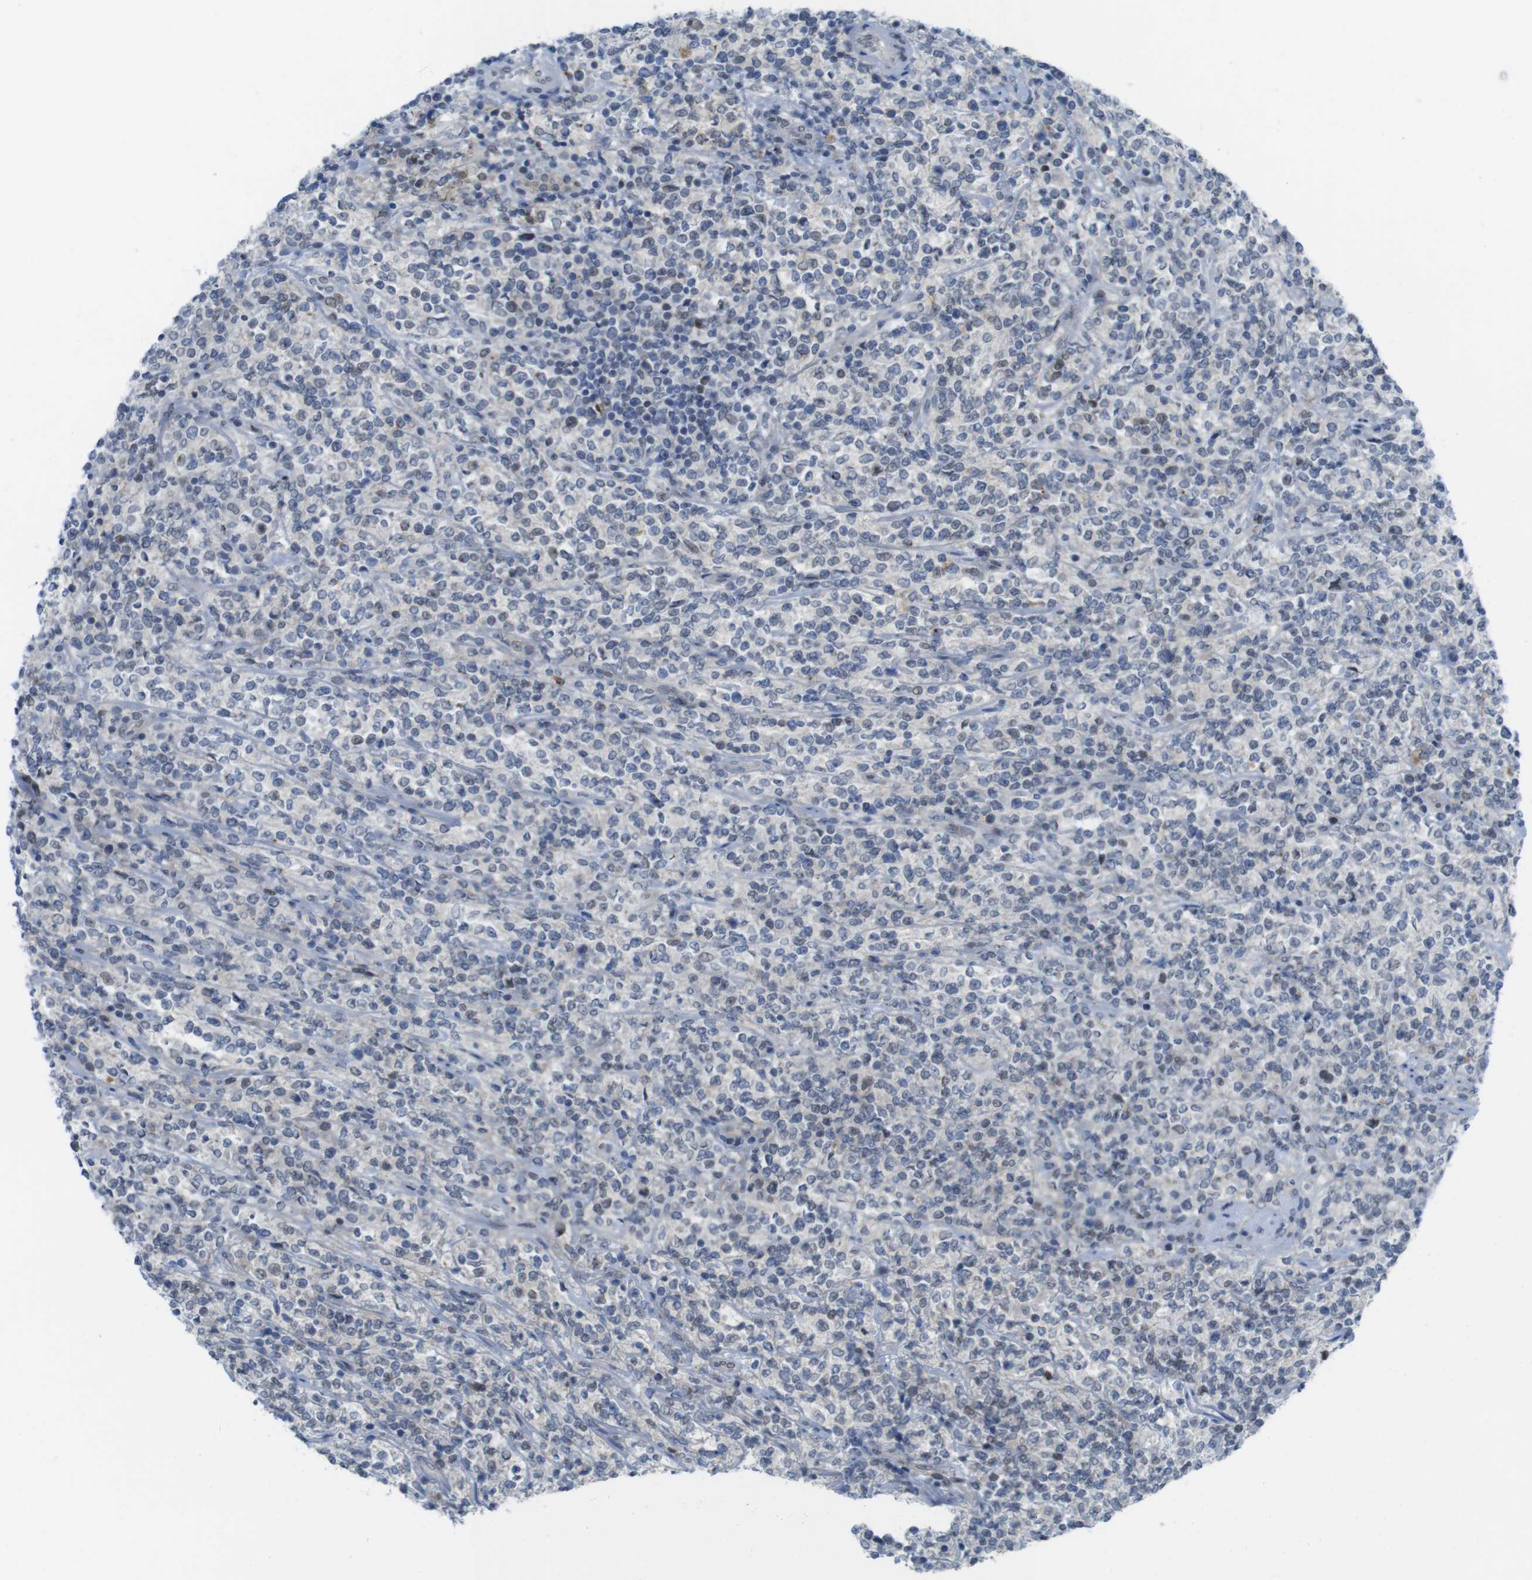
{"staining": {"intensity": "strong", "quantity": ">75%", "location": "nuclear"}, "tissue": "lymphoma", "cell_type": "Tumor cells", "image_type": "cancer", "snomed": [{"axis": "morphology", "description": "Malignant lymphoma, non-Hodgkin's type, High grade"}, {"axis": "topography", "description": "Soft tissue"}], "caption": "A brown stain shows strong nuclear positivity of a protein in lymphoma tumor cells.", "gene": "UBB", "patient": {"sex": "male", "age": 18}}